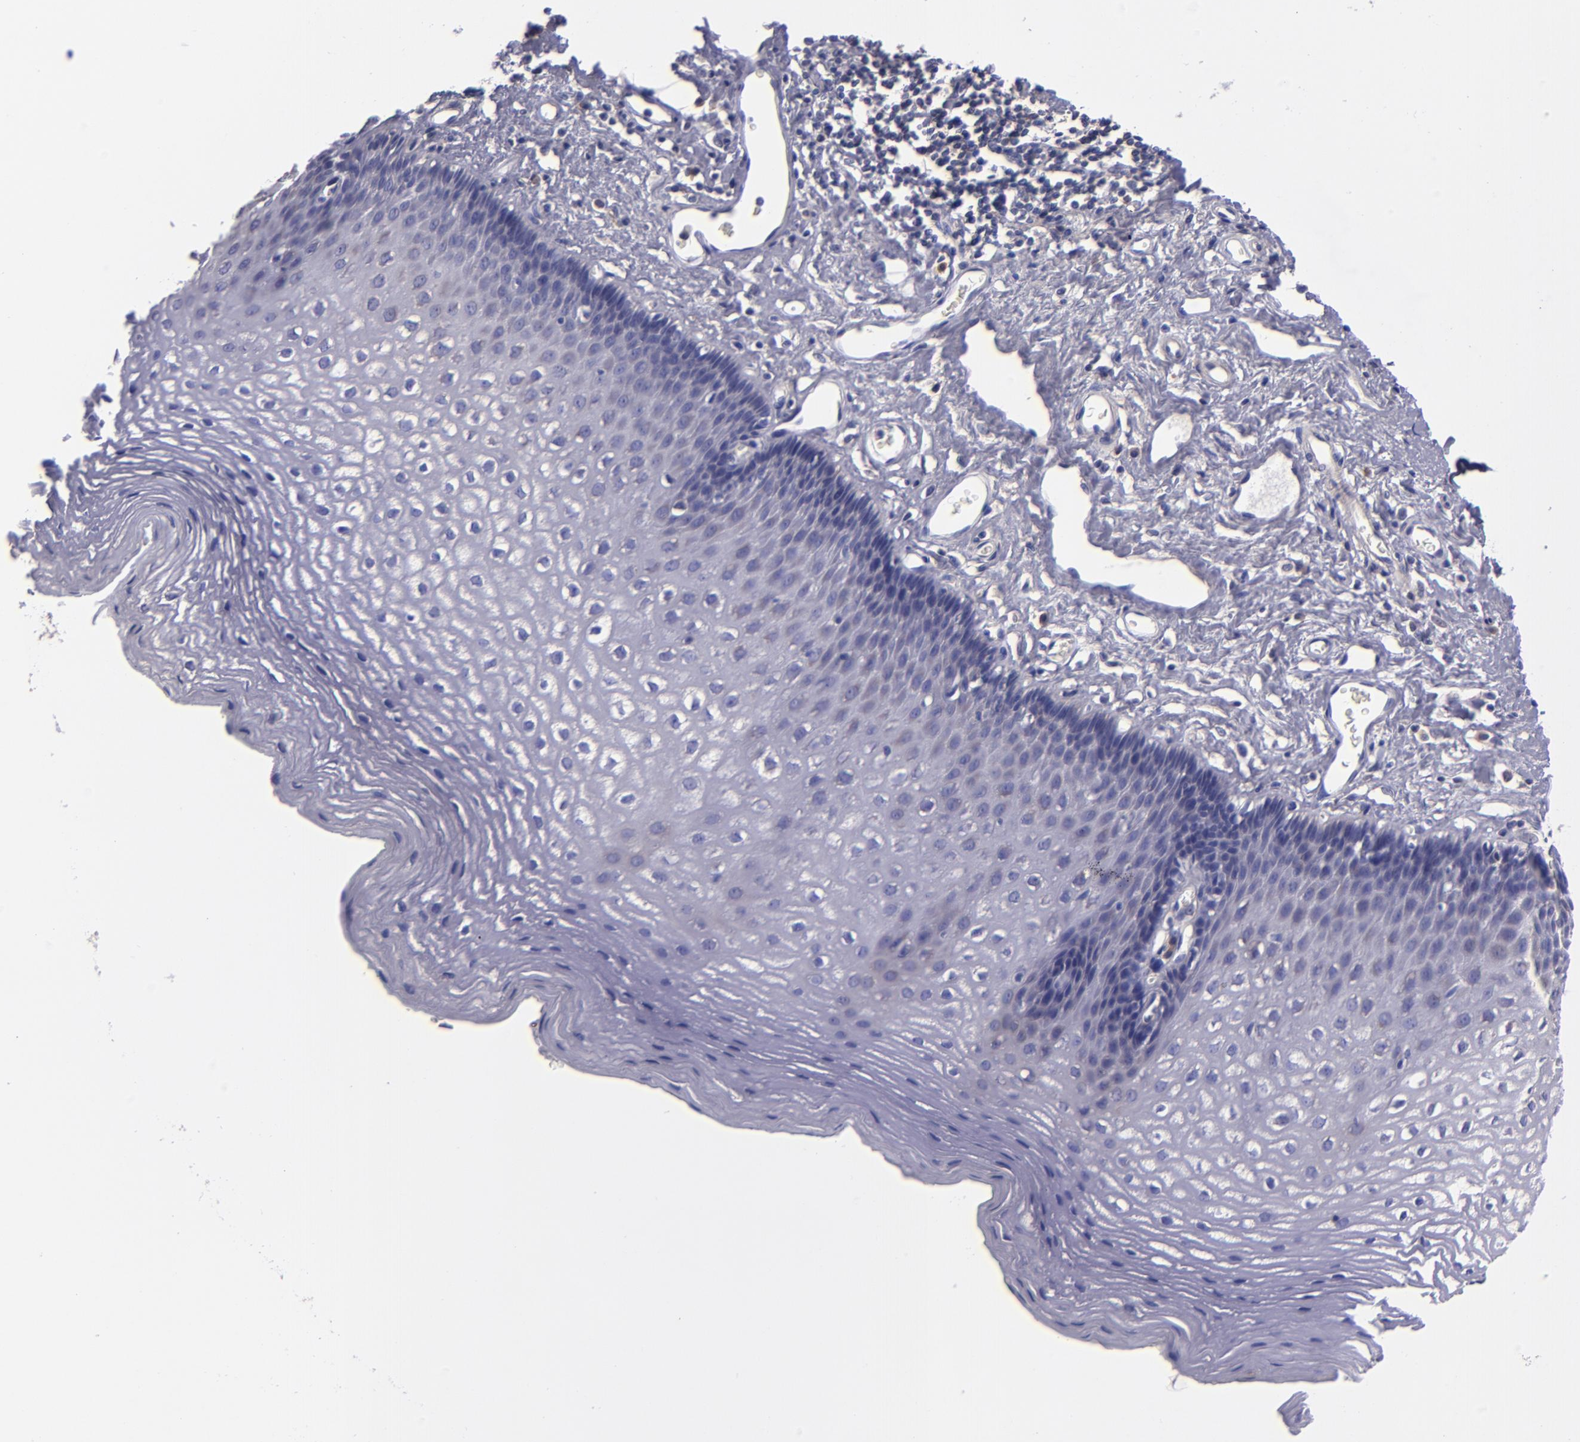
{"staining": {"intensity": "negative", "quantity": "none", "location": "none"}, "tissue": "esophagus", "cell_type": "Squamous epithelial cells", "image_type": "normal", "snomed": [{"axis": "morphology", "description": "Normal tissue, NOS"}, {"axis": "topography", "description": "Esophagus"}], "caption": "DAB (3,3'-diaminobenzidine) immunohistochemical staining of normal esophagus exhibits no significant expression in squamous epithelial cells.", "gene": "CARS1", "patient": {"sex": "female", "age": 70}}